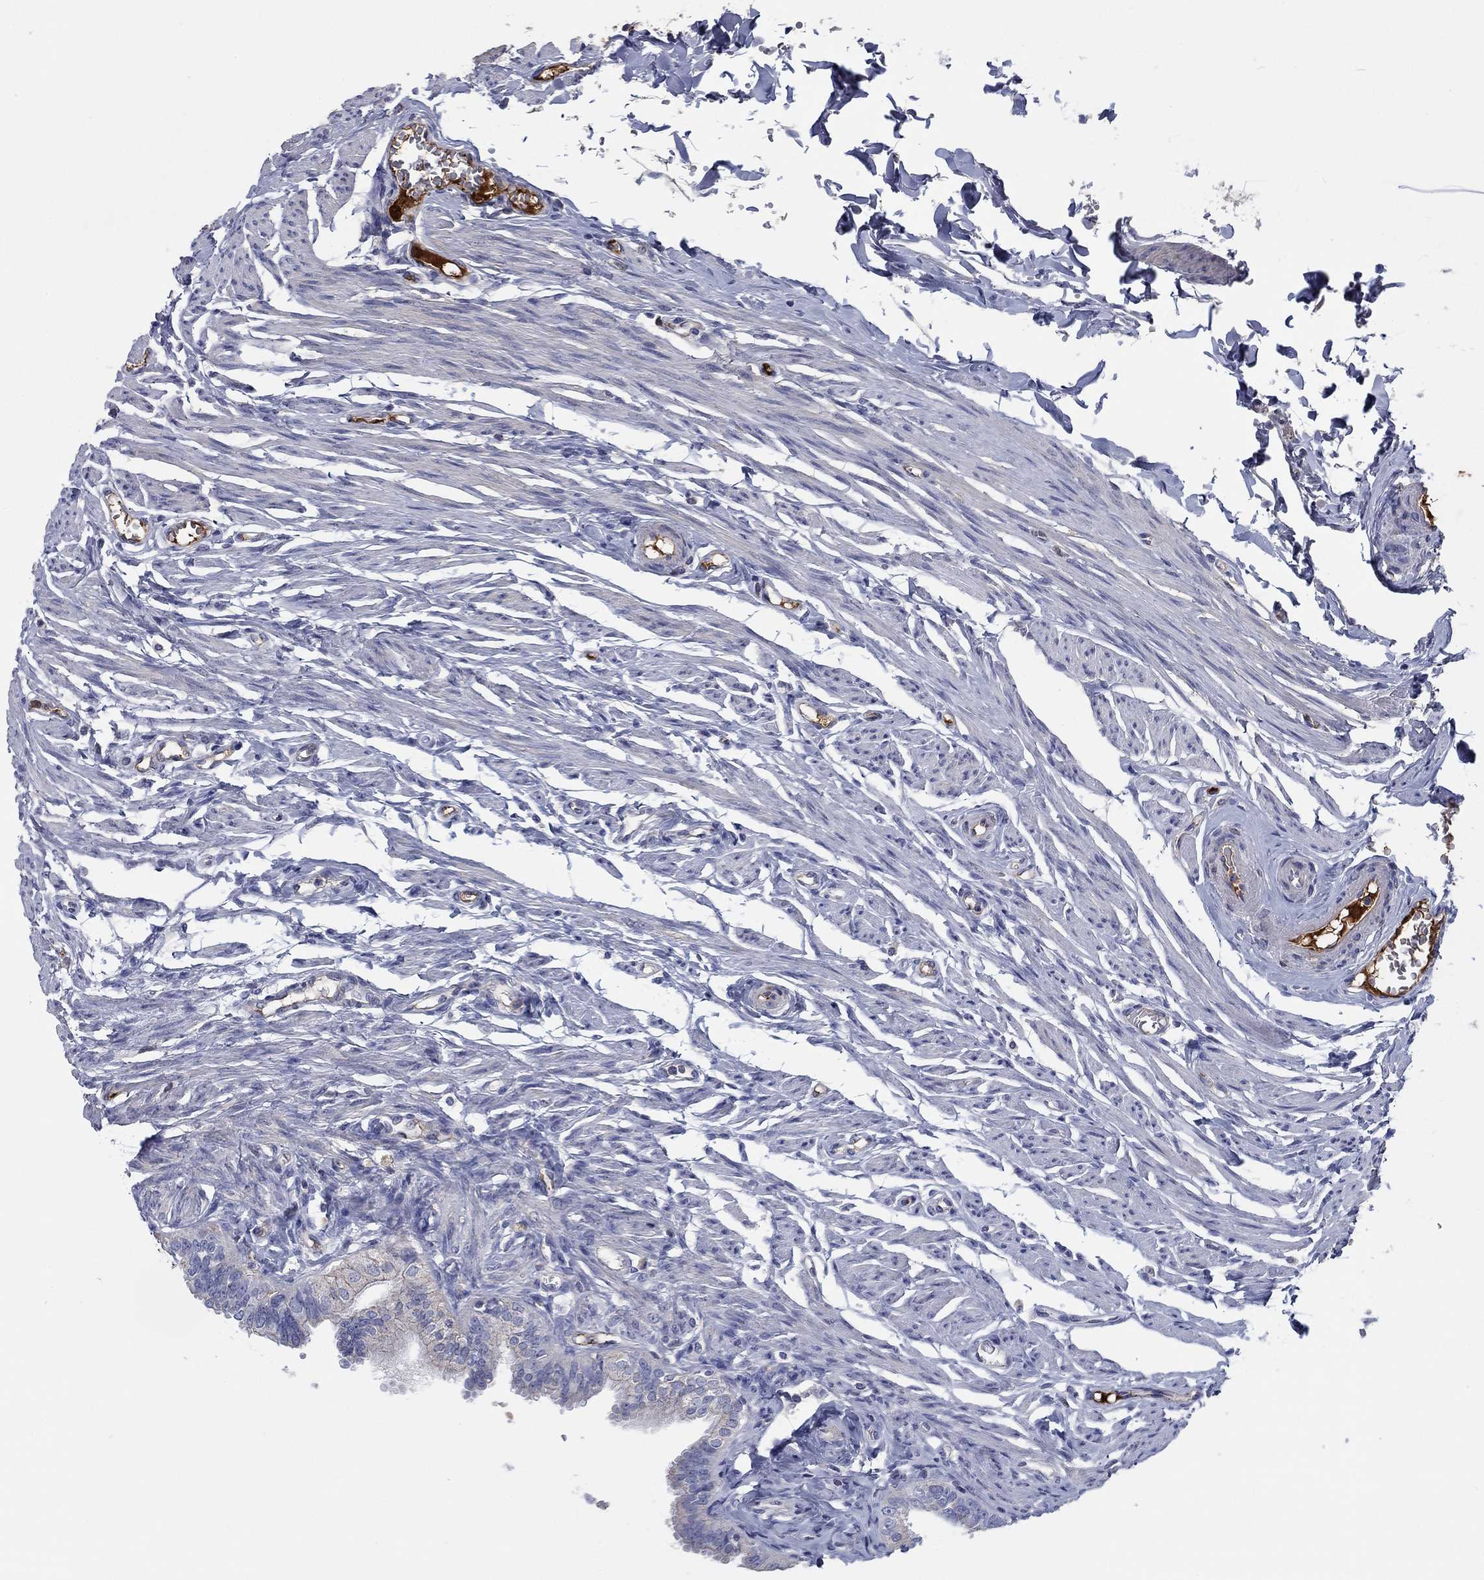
{"staining": {"intensity": "negative", "quantity": "none", "location": "none"}, "tissue": "fallopian tube", "cell_type": "Glandular cells", "image_type": "normal", "snomed": [{"axis": "morphology", "description": "Normal tissue, NOS"}, {"axis": "topography", "description": "Fallopian tube"}], "caption": "Immunohistochemistry (IHC) image of unremarkable human fallopian tube stained for a protein (brown), which exhibits no positivity in glandular cells. (DAB (3,3'-diaminobenzidine) immunohistochemistry (IHC) with hematoxylin counter stain).", "gene": "APOC3", "patient": {"sex": "female", "age": 54}}